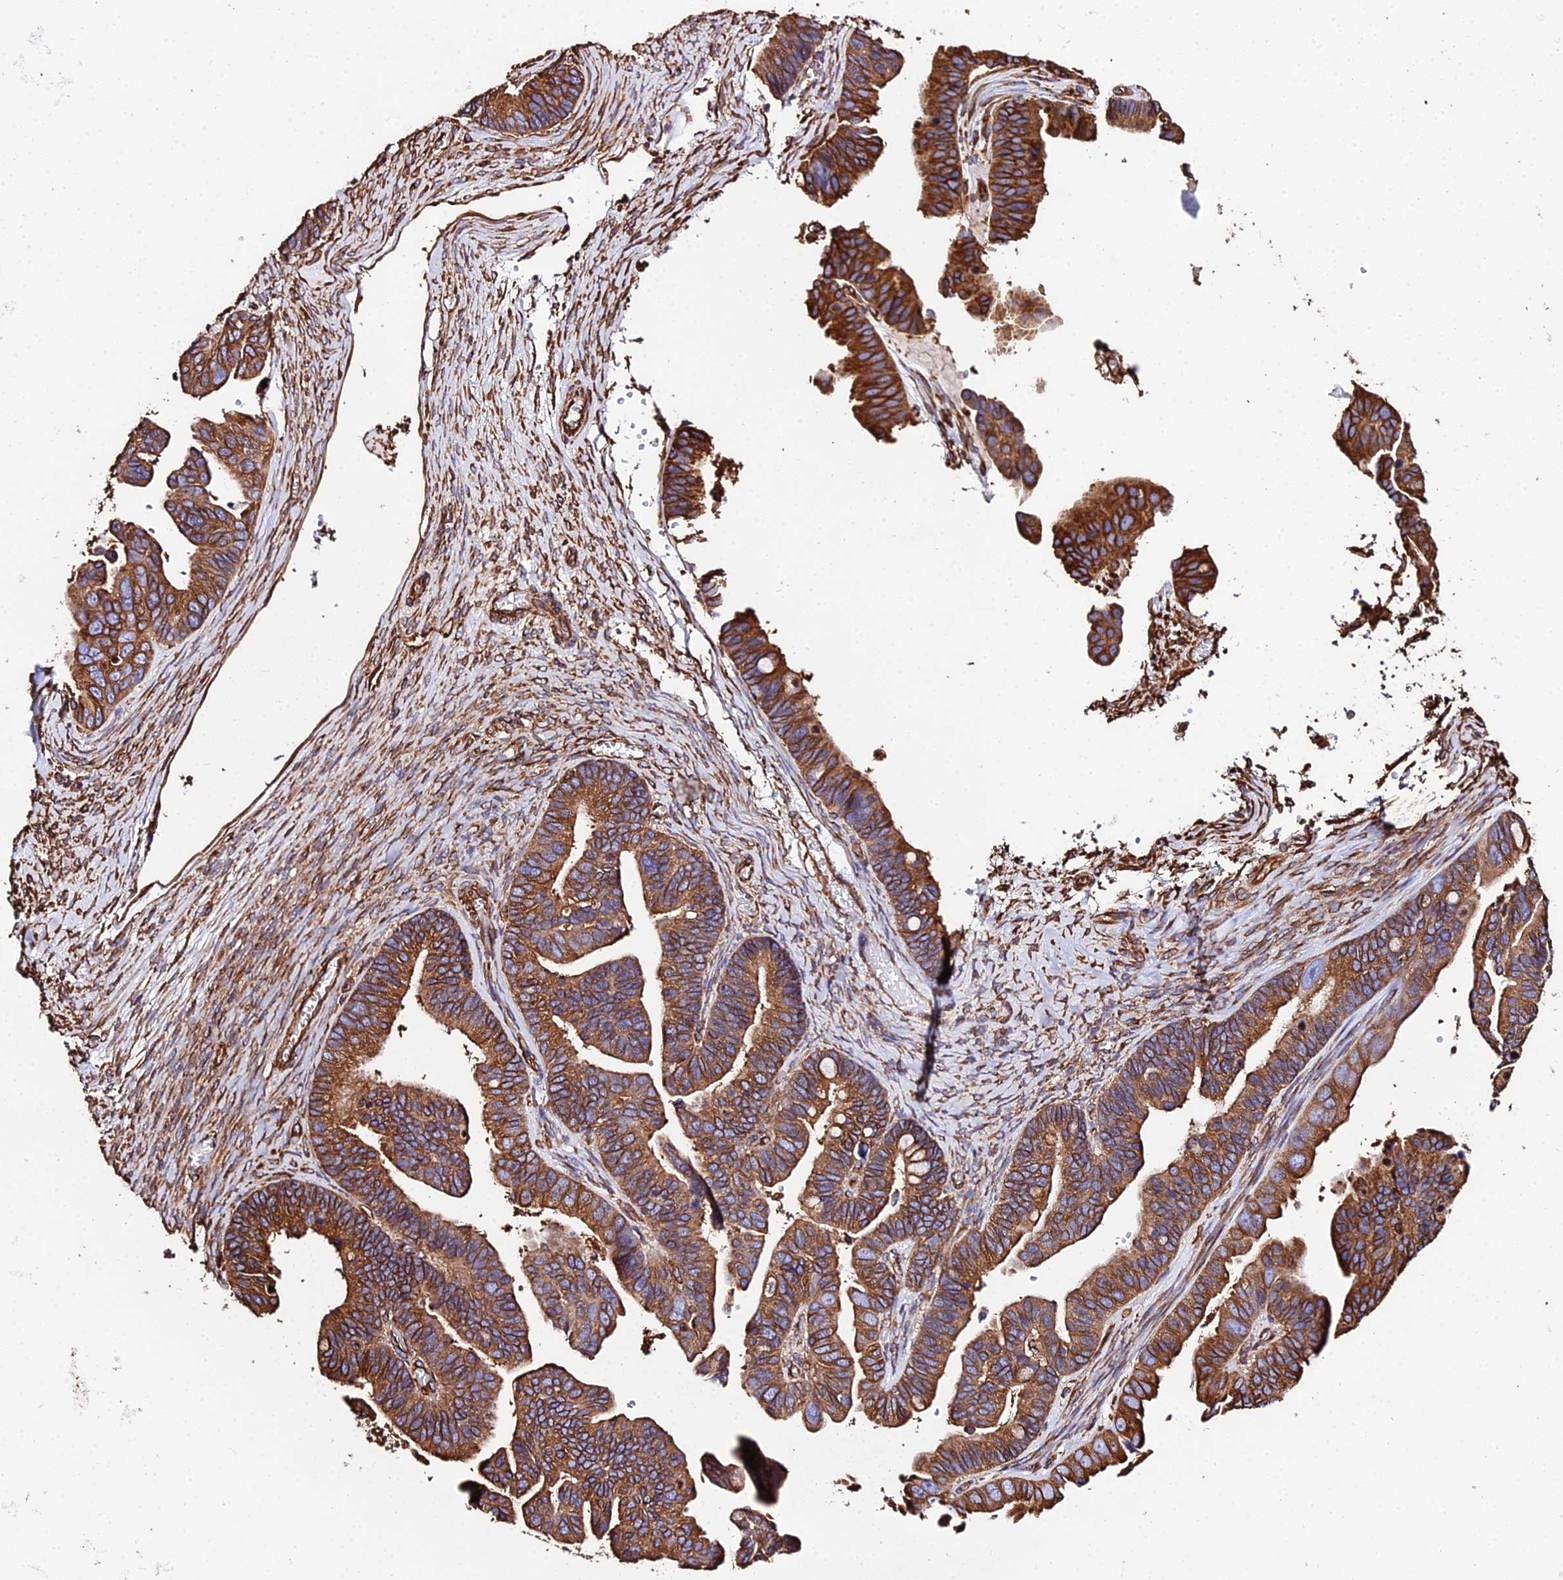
{"staining": {"intensity": "strong", "quantity": ">75%", "location": "cytoplasmic/membranous"}, "tissue": "ovarian cancer", "cell_type": "Tumor cells", "image_type": "cancer", "snomed": [{"axis": "morphology", "description": "Cystadenocarcinoma, serous, NOS"}, {"axis": "topography", "description": "Ovary"}], "caption": "Protein expression analysis of serous cystadenocarcinoma (ovarian) shows strong cytoplasmic/membranous positivity in about >75% of tumor cells.", "gene": "TUBA3D", "patient": {"sex": "female", "age": 56}}